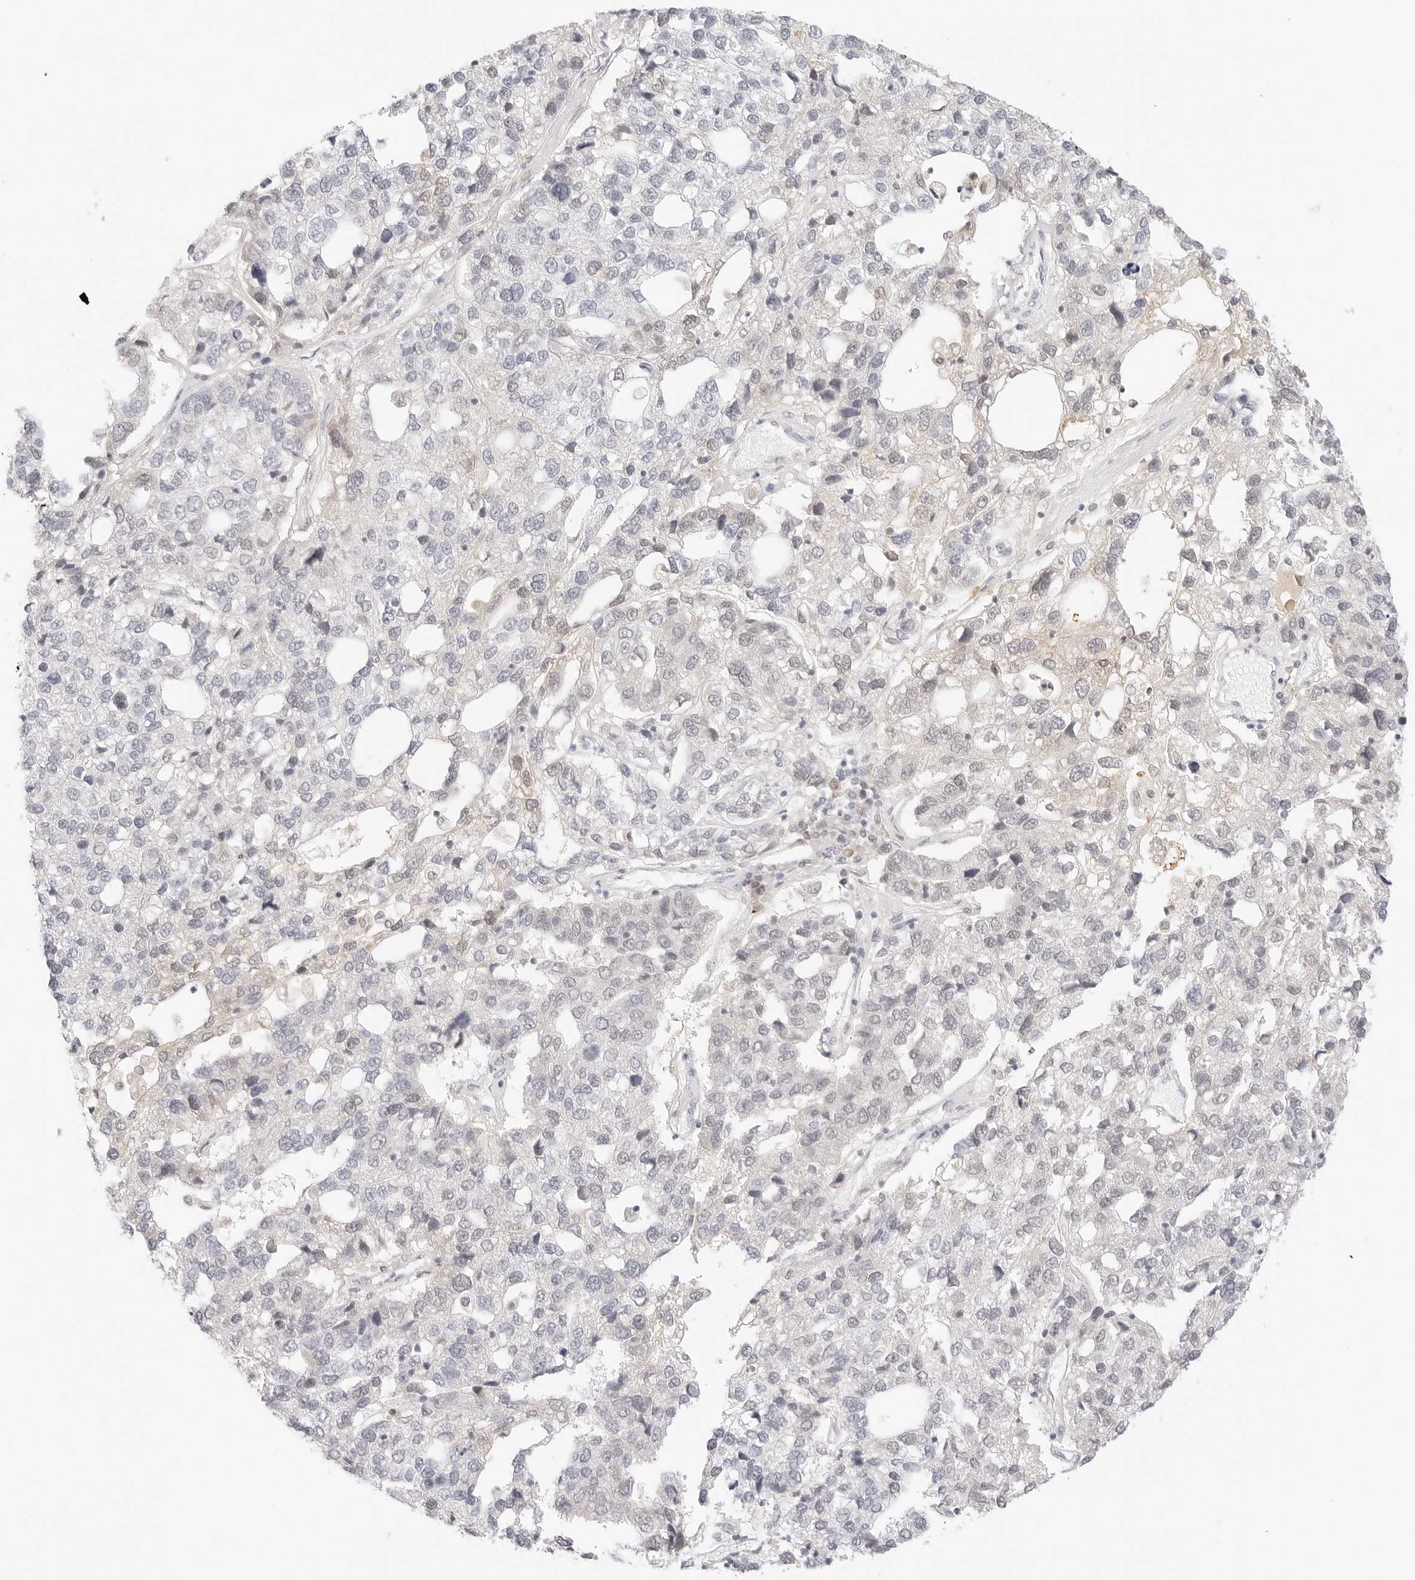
{"staining": {"intensity": "negative", "quantity": "none", "location": "none"}, "tissue": "pancreatic cancer", "cell_type": "Tumor cells", "image_type": "cancer", "snomed": [{"axis": "morphology", "description": "Adenocarcinoma, NOS"}, {"axis": "topography", "description": "Pancreas"}], "caption": "Adenocarcinoma (pancreatic) was stained to show a protein in brown. There is no significant staining in tumor cells.", "gene": "XKR4", "patient": {"sex": "female", "age": 61}}